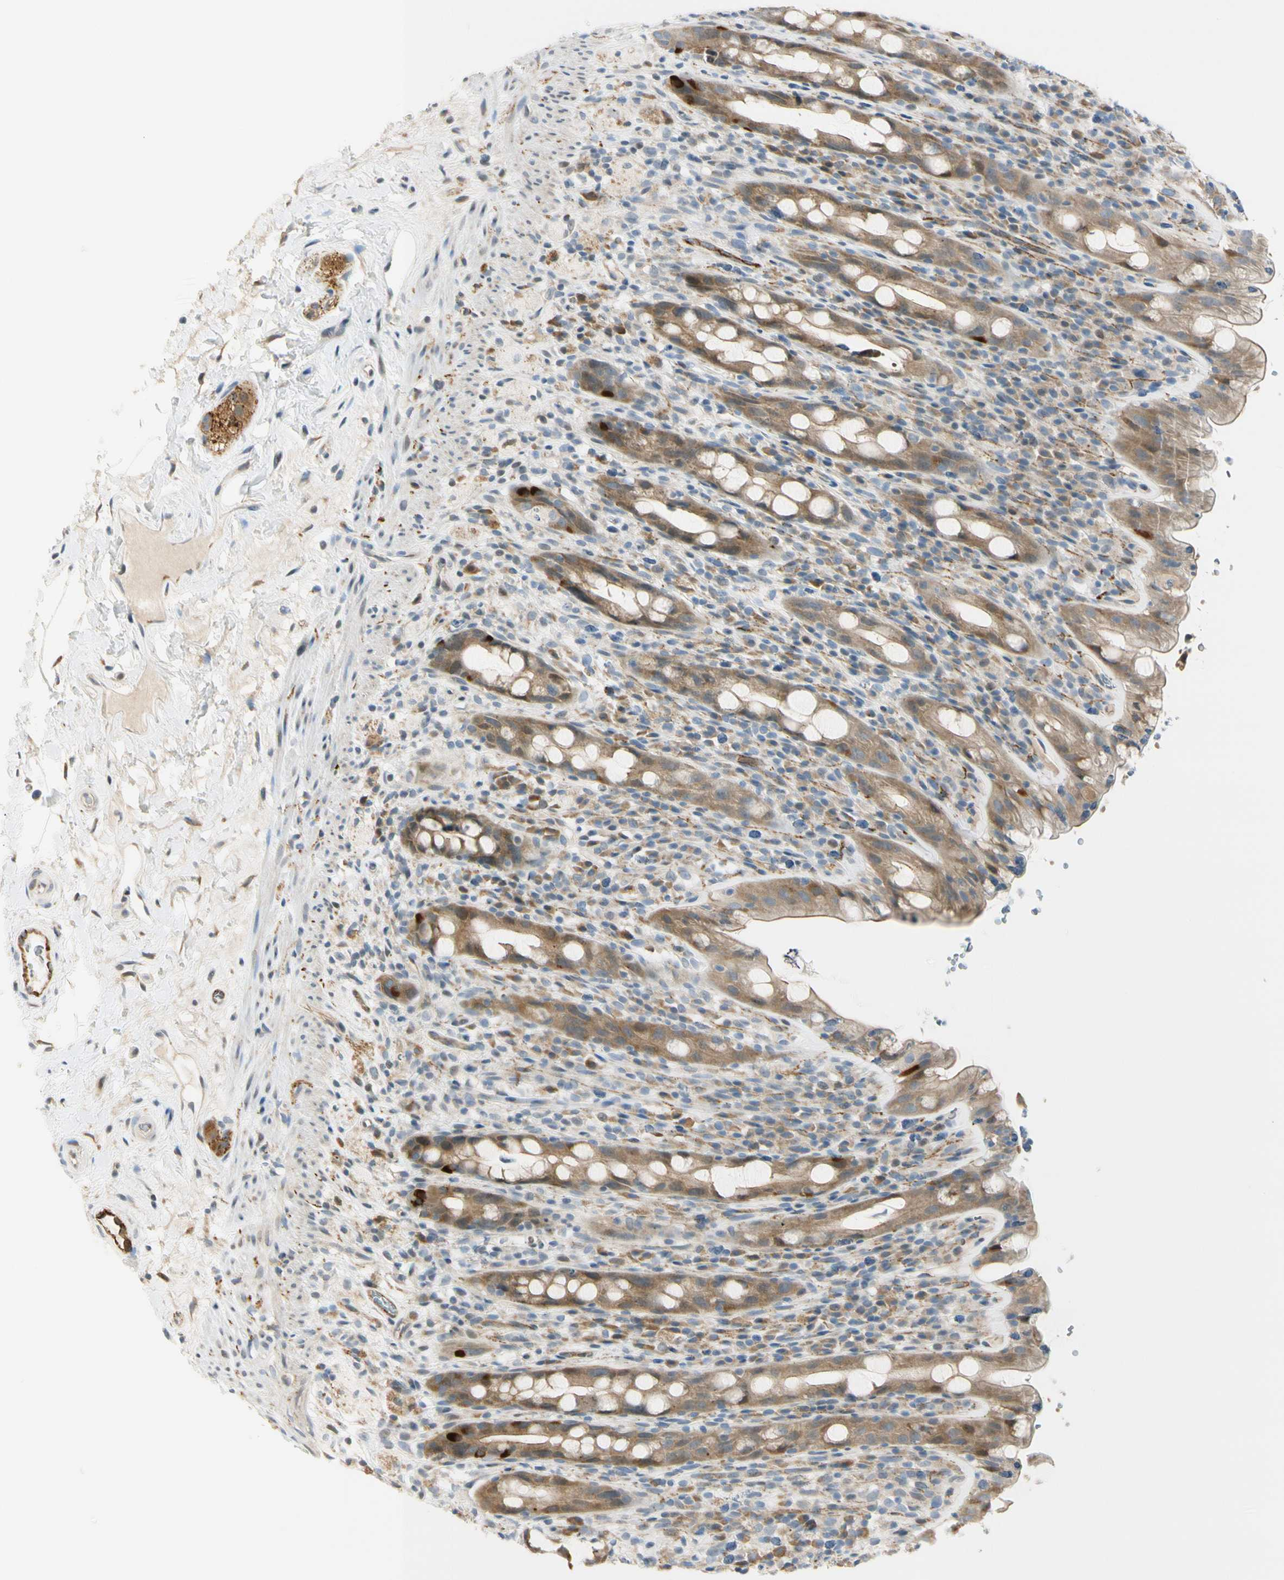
{"staining": {"intensity": "strong", "quantity": "<25%", "location": "cytoplasmic/membranous,nuclear"}, "tissue": "rectum", "cell_type": "Glandular cells", "image_type": "normal", "snomed": [{"axis": "morphology", "description": "Normal tissue, NOS"}, {"axis": "topography", "description": "Rectum"}], "caption": "A high-resolution photomicrograph shows IHC staining of unremarkable rectum, which reveals strong cytoplasmic/membranous,nuclear staining in approximately <25% of glandular cells.", "gene": "NPDC1", "patient": {"sex": "male", "age": 44}}